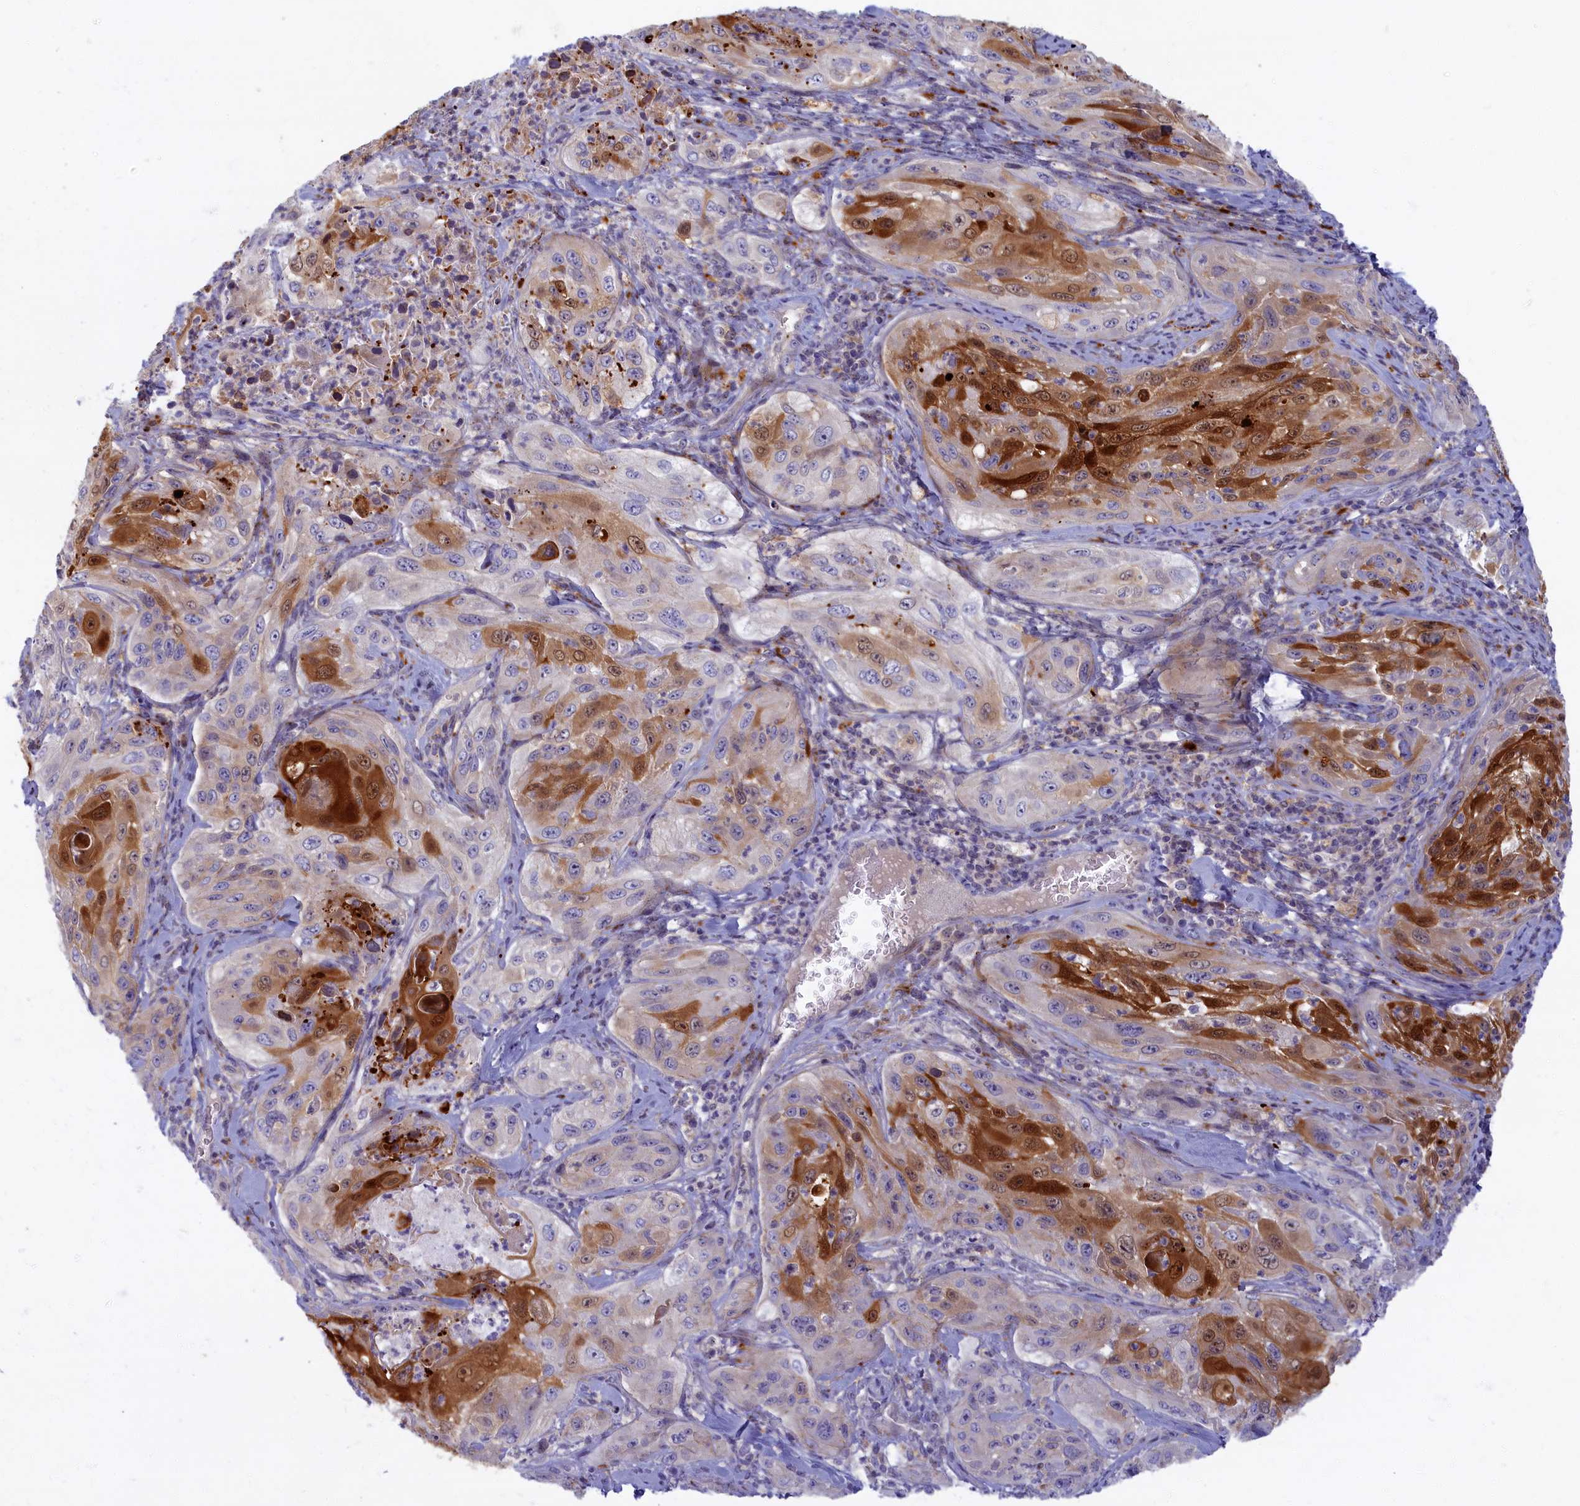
{"staining": {"intensity": "strong", "quantity": "25%-75%", "location": "cytoplasmic/membranous,nuclear"}, "tissue": "cervical cancer", "cell_type": "Tumor cells", "image_type": "cancer", "snomed": [{"axis": "morphology", "description": "Squamous cell carcinoma, NOS"}, {"axis": "topography", "description": "Cervix"}], "caption": "Strong cytoplasmic/membranous and nuclear protein expression is identified in about 25%-75% of tumor cells in cervical squamous cell carcinoma. The staining is performed using DAB (3,3'-diaminobenzidine) brown chromogen to label protein expression. The nuclei are counter-stained blue using hematoxylin.", "gene": "FCSK", "patient": {"sex": "female", "age": 42}}